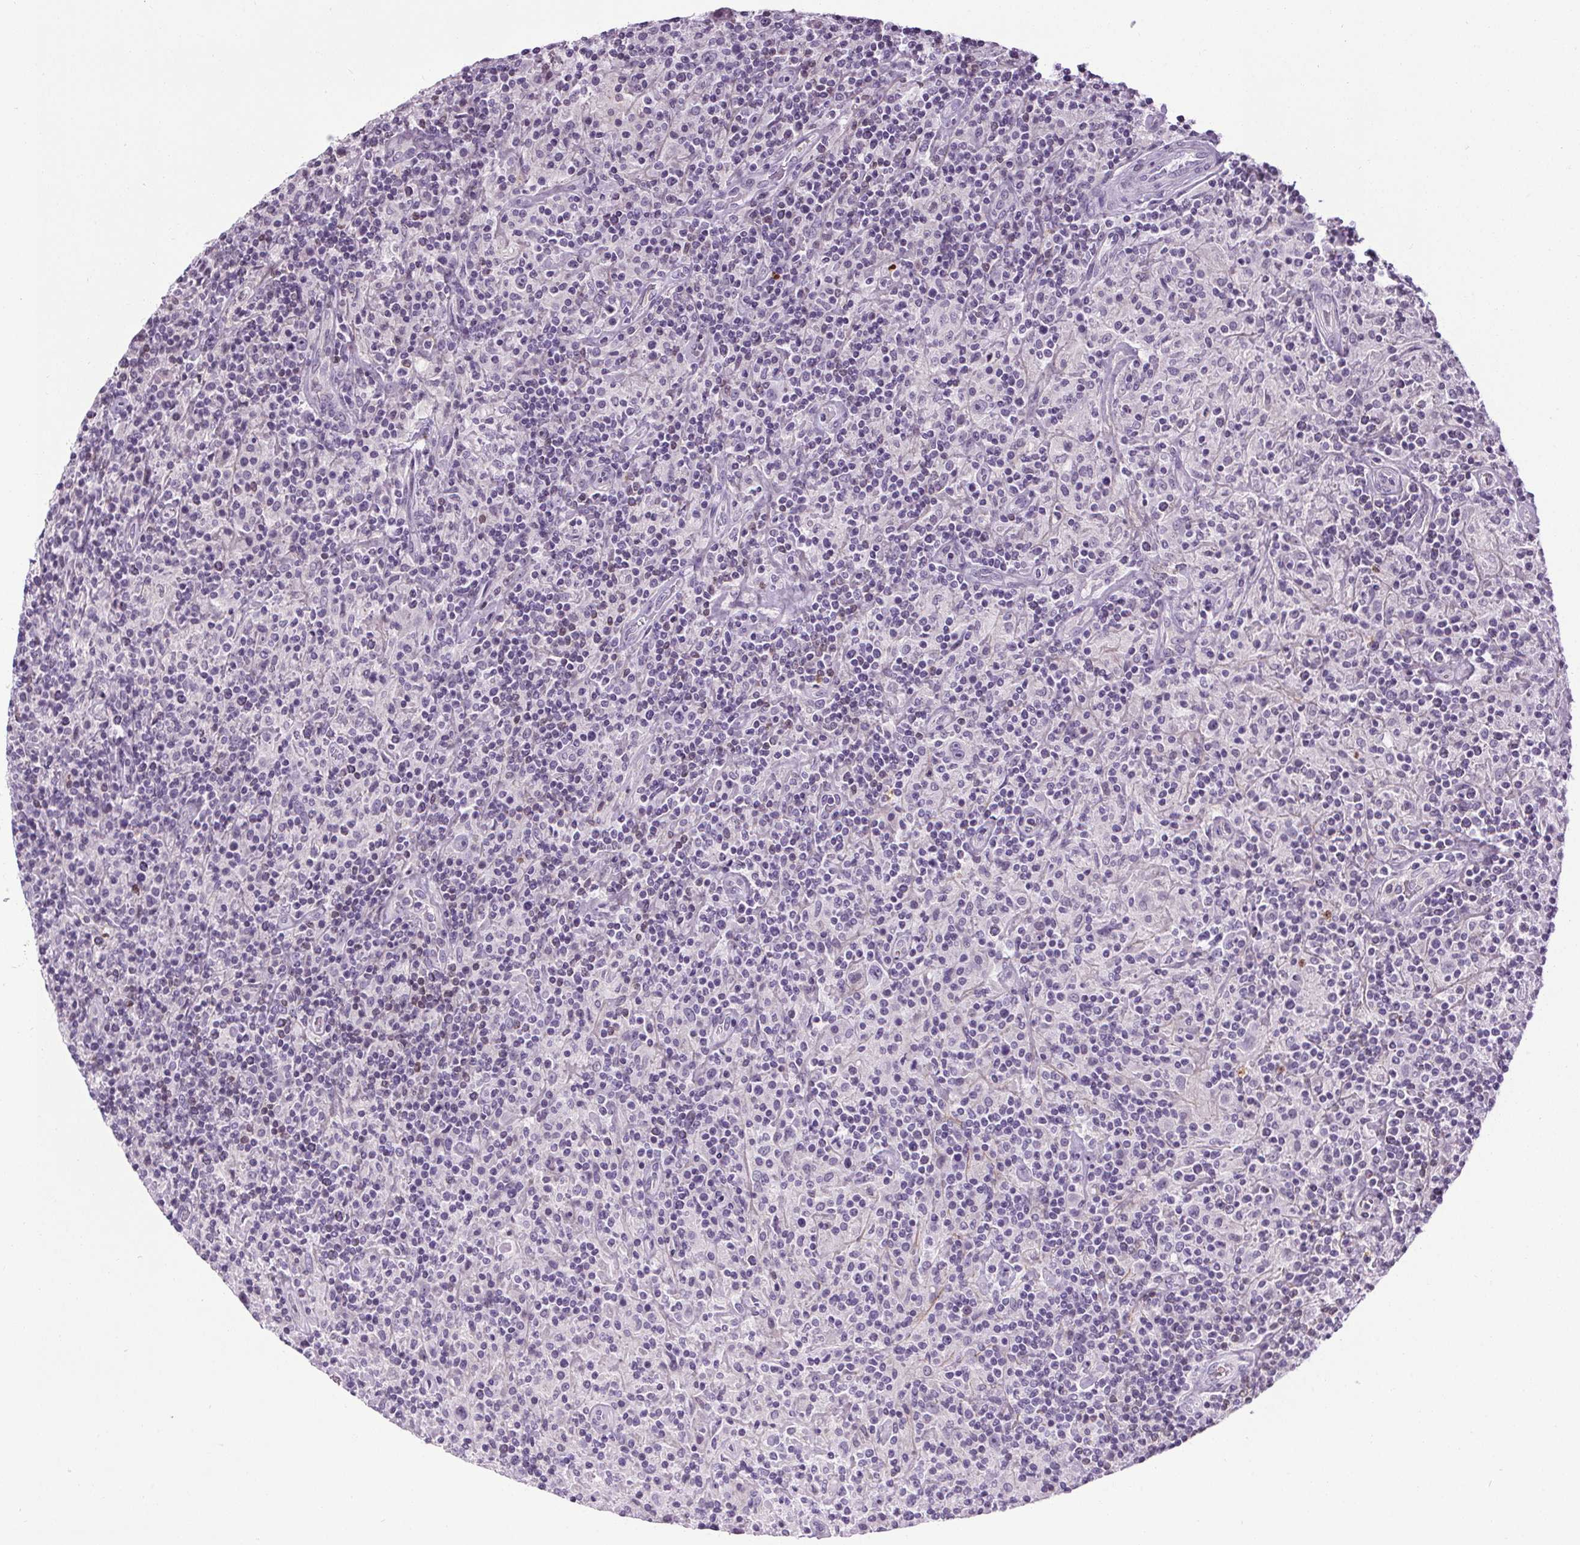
{"staining": {"intensity": "negative", "quantity": "none", "location": "none"}, "tissue": "lymphoma", "cell_type": "Tumor cells", "image_type": "cancer", "snomed": [{"axis": "morphology", "description": "Hodgkin's disease, NOS"}, {"axis": "topography", "description": "Lymph node"}], "caption": "Photomicrograph shows no protein positivity in tumor cells of lymphoma tissue.", "gene": "TMEM240", "patient": {"sex": "male", "age": 70}}